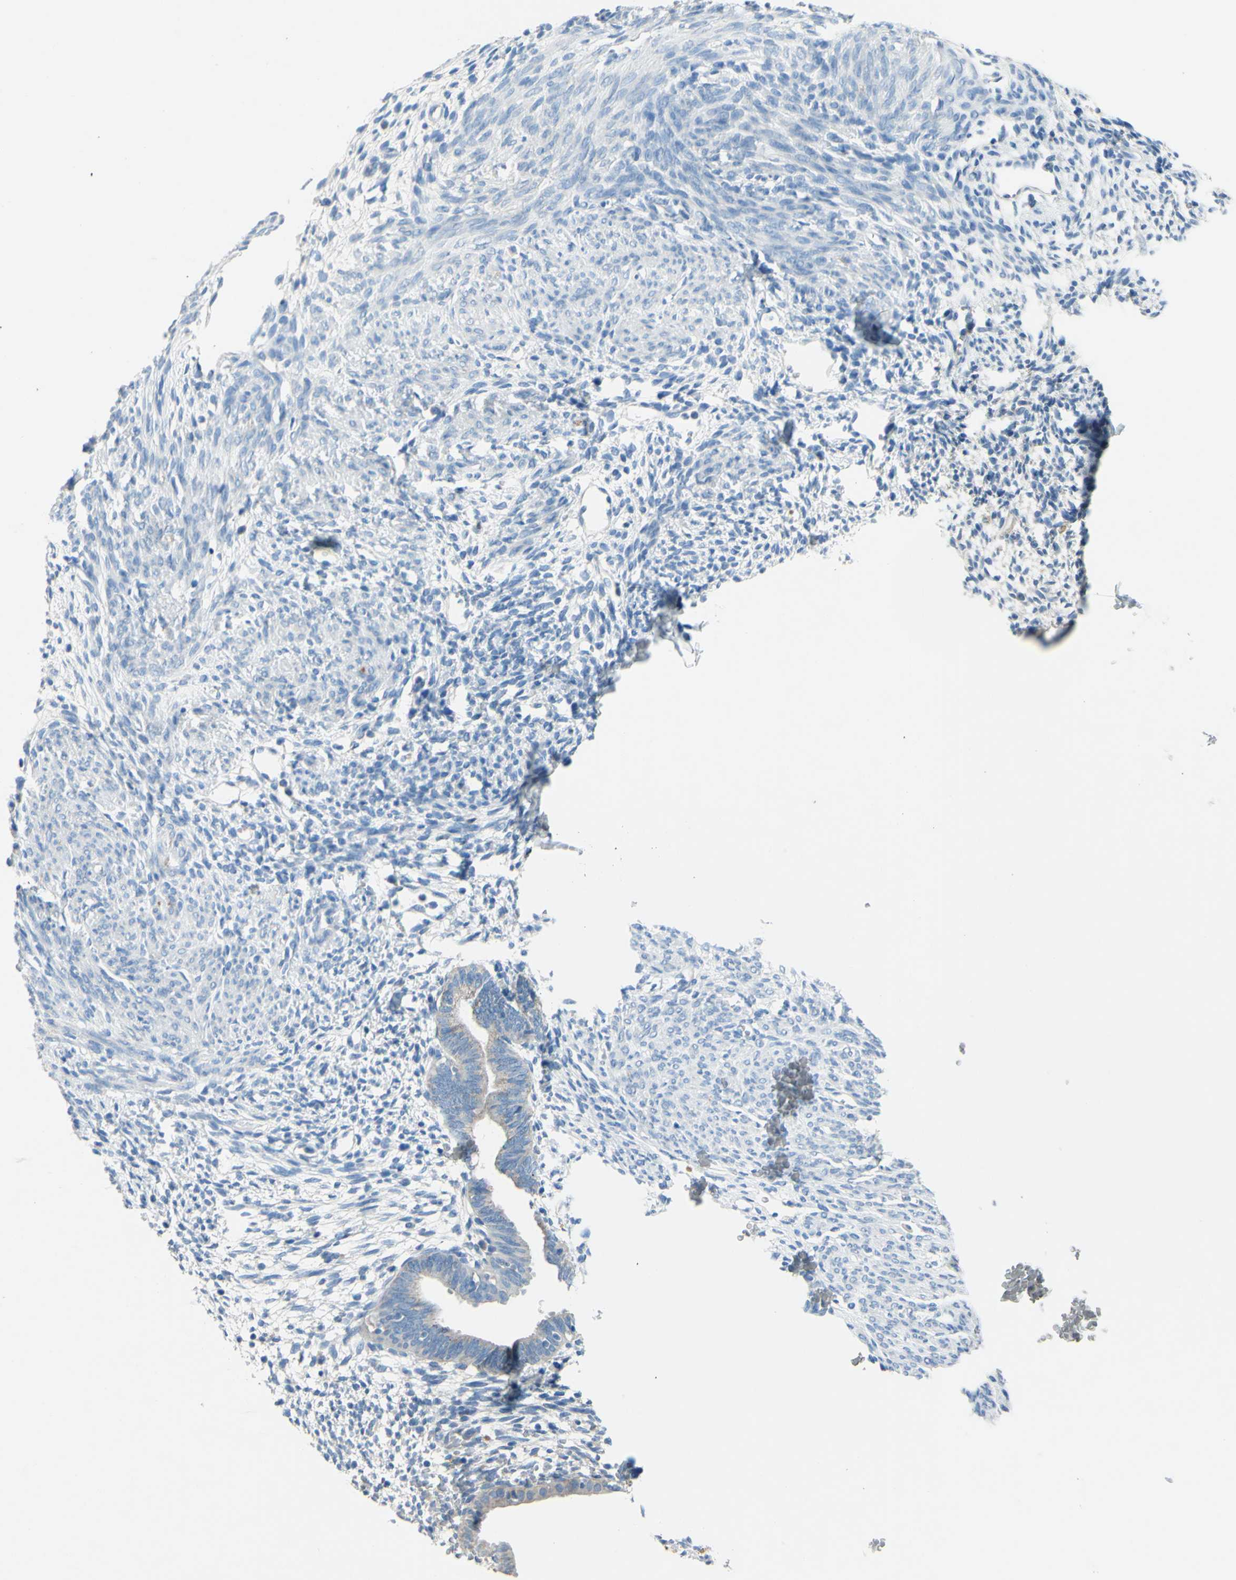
{"staining": {"intensity": "negative", "quantity": "none", "location": "none"}, "tissue": "endometrium", "cell_type": "Cells in endometrial stroma", "image_type": "normal", "snomed": [{"axis": "morphology", "description": "Normal tissue, NOS"}, {"axis": "morphology", "description": "Atrophy, NOS"}, {"axis": "topography", "description": "Uterus"}, {"axis": "topography", "description": "Endometrium"}], "caption": "There is no significant expression in cells in endometrial stroma of endometrium. (Stains: DAB IHC with hematoxylin counter stain, Microscopy: brightfield microscopy at high magnification).", "gene": "CDH10", "patient": {"sex": "female", "age": 68}}